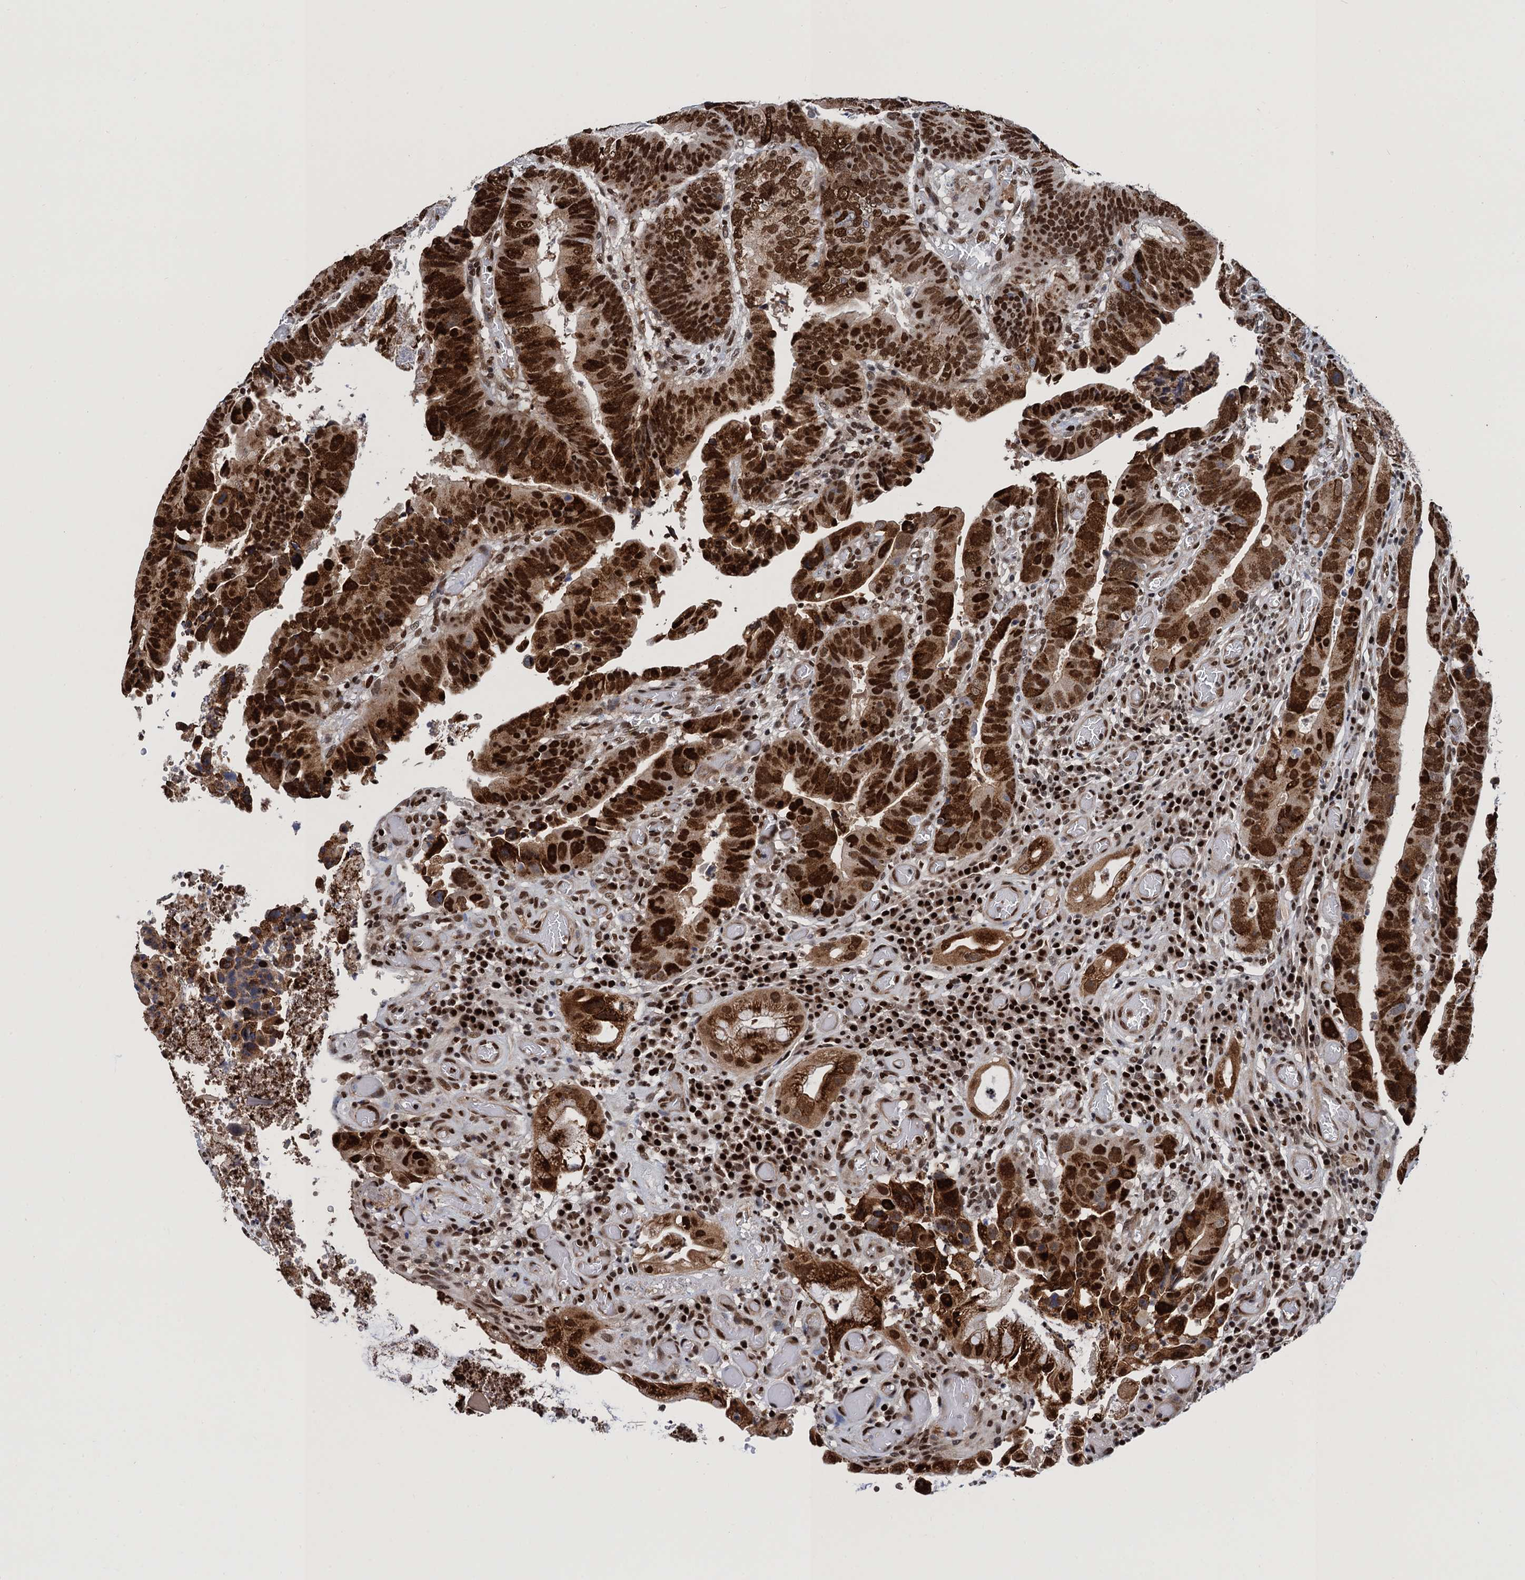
{"staining": {"intensity": "strong", "quantity": ">75%", "location": "nuclear"}, "tissue": "colorectal cancer", "cell_type": "Tumor cells", "image_type": "cancer", "snomed": [{"axis": "morphology", "description": "Normal tissue, NOS"}, {"axis": "morphology", "description": "Adenocarcinoma, NOS"}, {"axis": "topography", "description": "Rectum"}], "caption": "Strong nuclear protein positivity is present in about >75% of tumor cells in adenocarcinoma (colorectal).", "gene": "PPP4R1", "patient": {"sex": "female", "age": 65}}